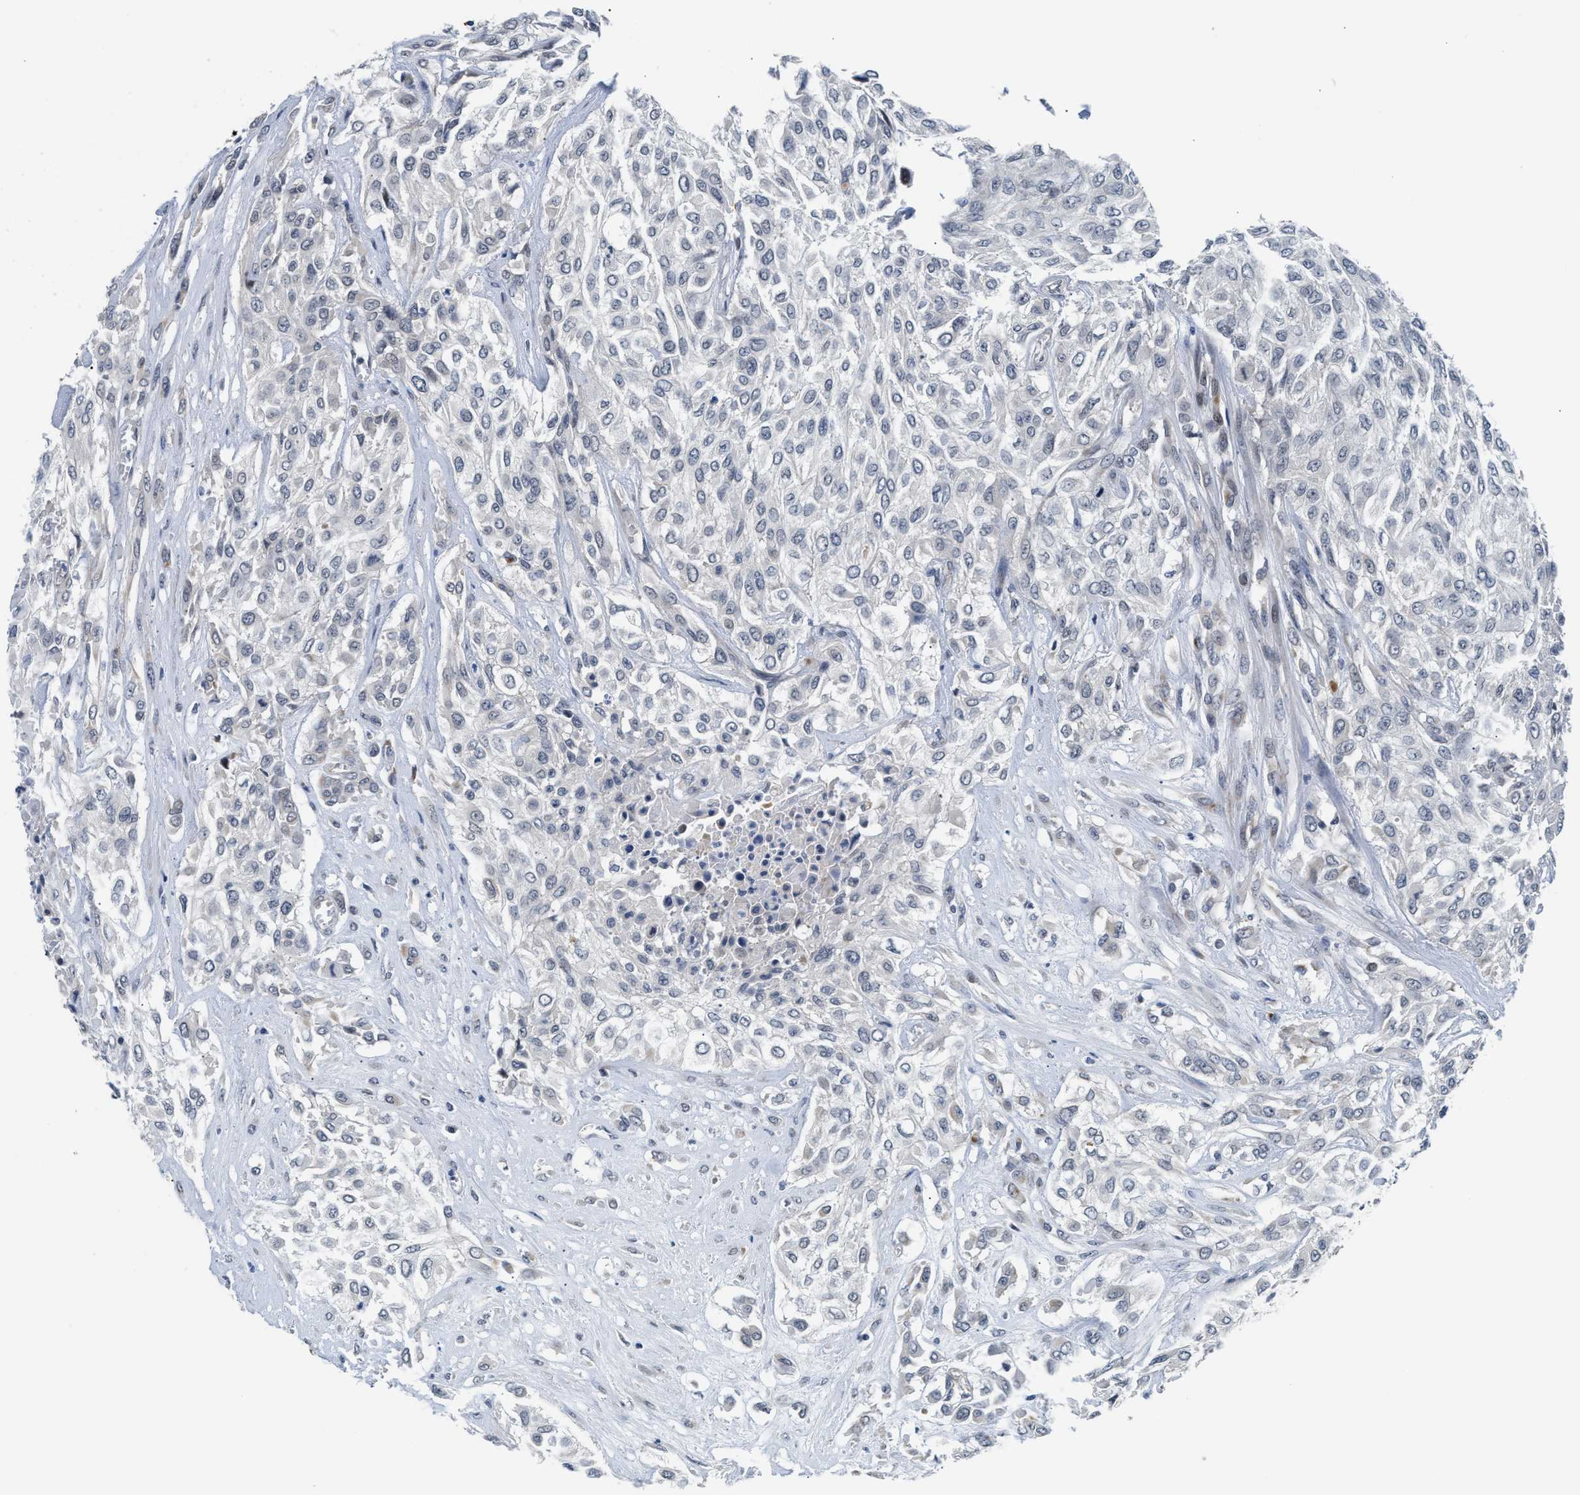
{"staining": {"intensity": "negative", "quantity": "none", "location": "none"}, "tissue": "urothelial cancer", "cell_type": "Tumor cells", "image_type": "cancer", "snomed": [{"axis": "morphology", "description": "Urothelial carcinoma, High grade"}, {"axis": "topography", "description": "Urinary bladder"}], "caption": "The immunohistochemistry histopathology image has no significant positivity in tumor cells of high-grade urothelial carcinoma tissue.", "gene": "PPM1H", "patient": {"sex": "male", "age": 57}}